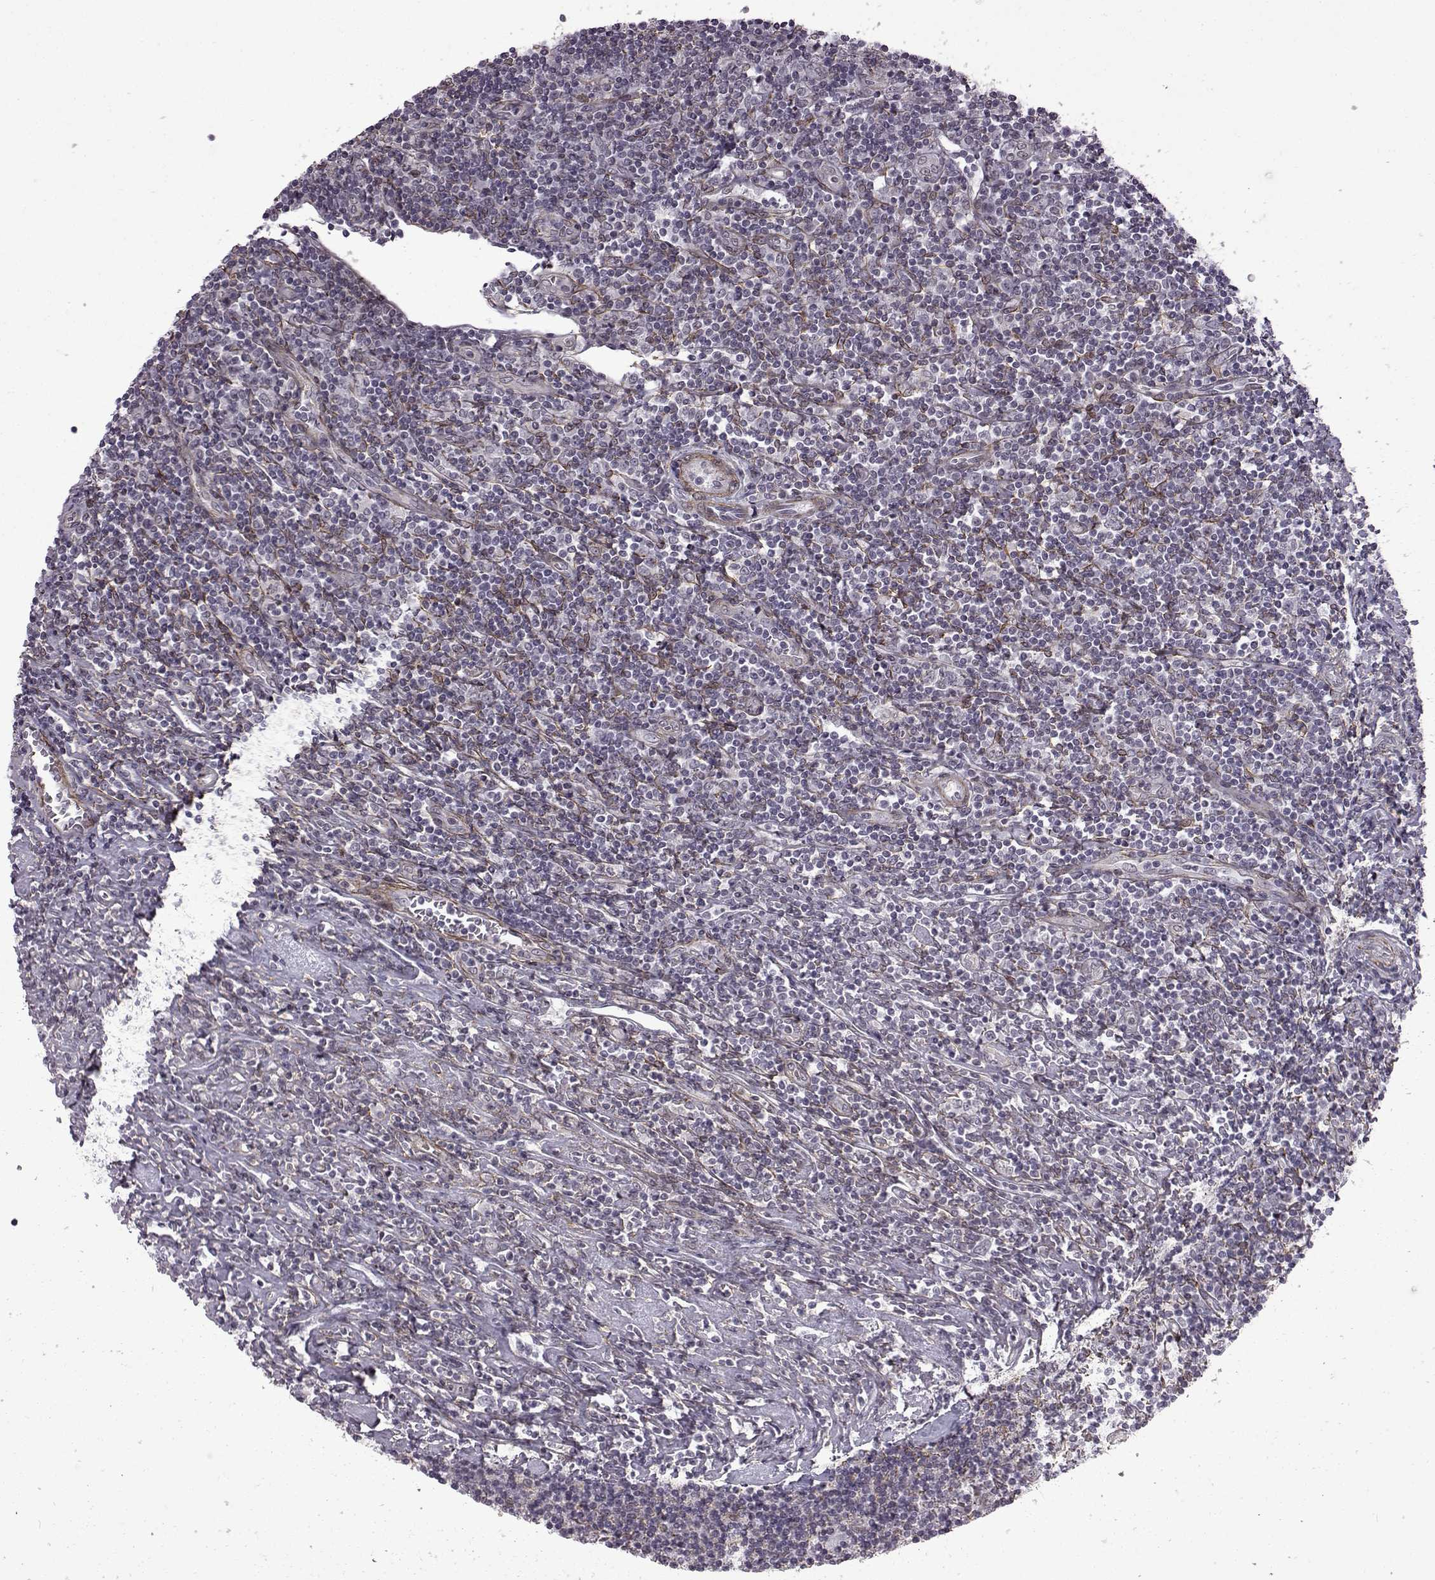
{"staining": {"intensity": "negative", "quantity": "none", "location": "none"}, "tissue": "lymphoma", "cell_type": "Tumor cells", "image_type": "cancer", "snomed": [{"axis": "morphology", "description": "Hodgkin's disease, NOS"}, {"axis": "topography", "description": "Lymph node"}], "caption": "DAB immunohistochemical staining of human Hodgkin's disease shows no significant positivity in tumor cells.", "gene": "SYNPO2", "patient": {"sex": "male", "age": 40}}